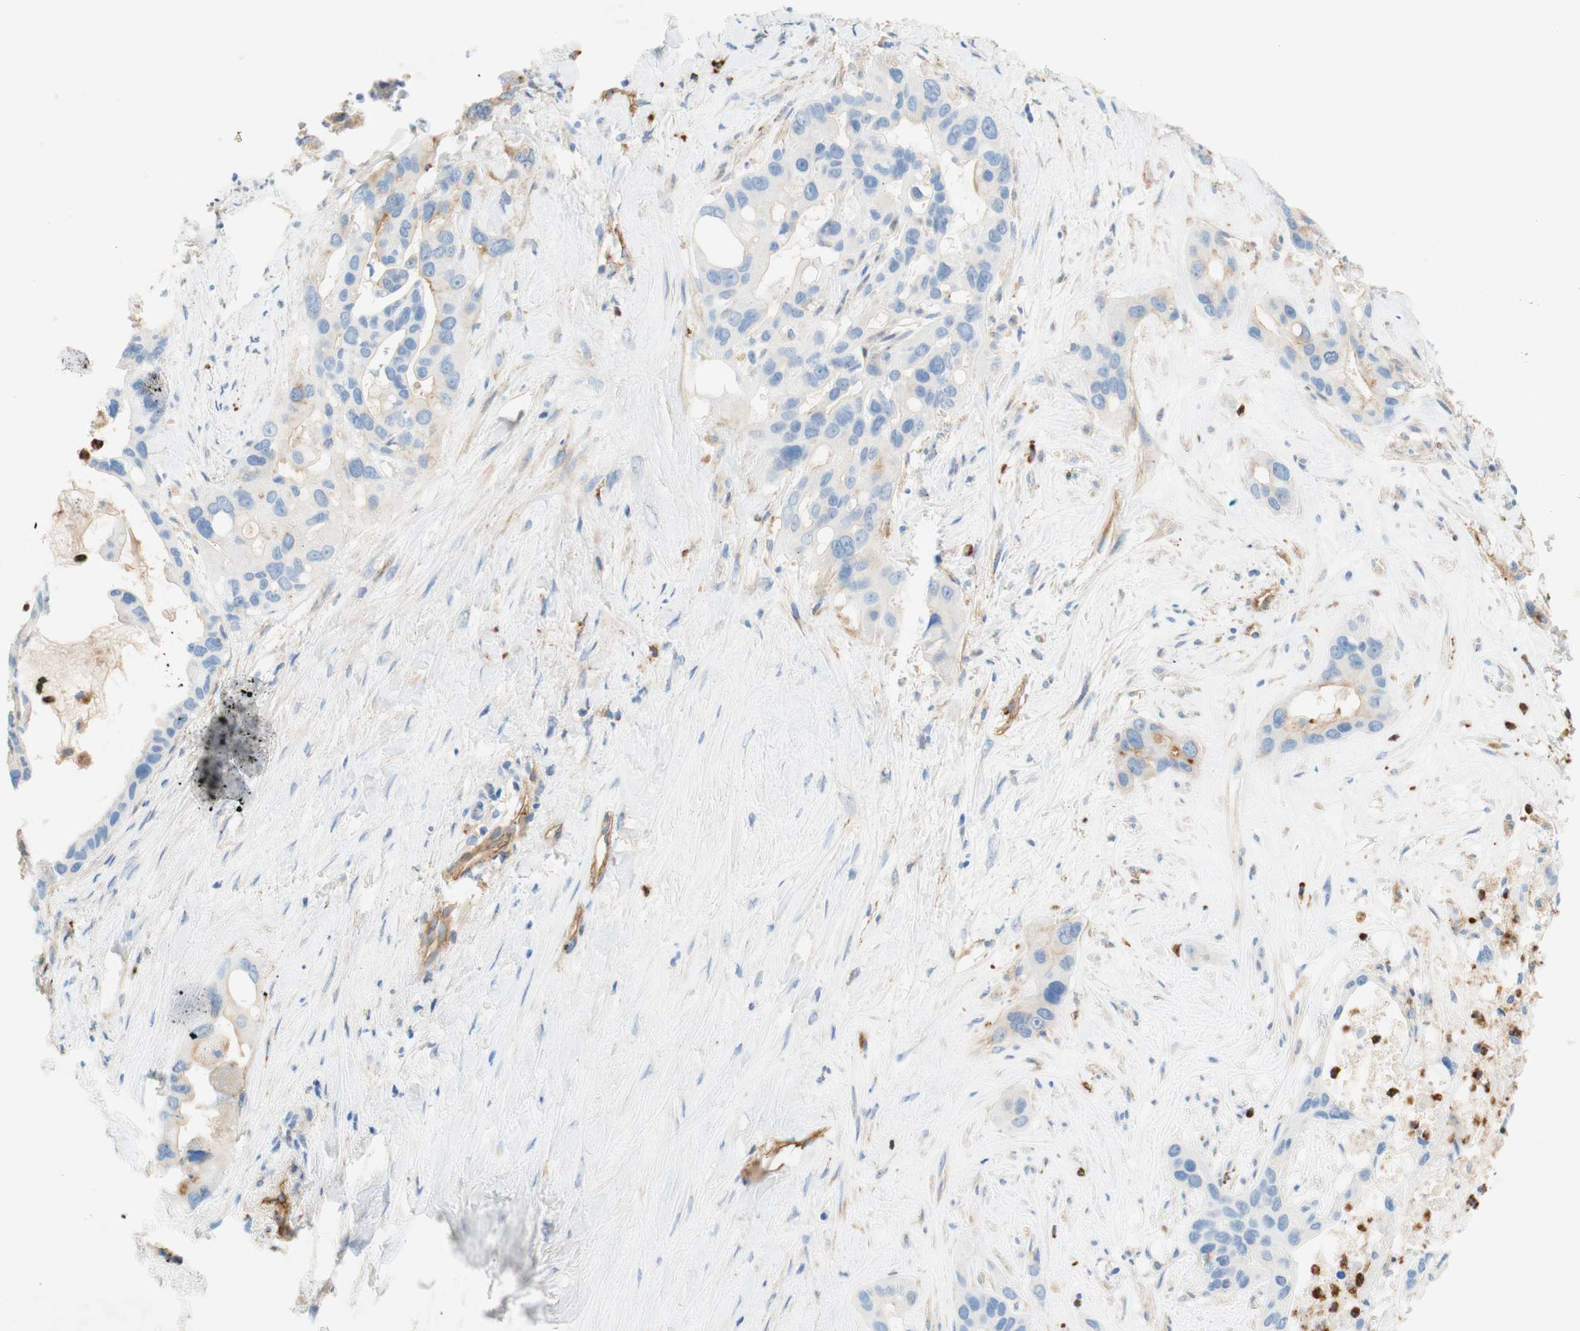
{"staining": {"intensity": "negative", "quantity": "none", "location": "none"}, "tissue": "liver cancer", "cell_type": "Tumor cells", "image_type": "cancer", "snomed": [{"axis": "morphology", "description": "Cholangiocarcinoma"}, {"axis": "topography", "description": "Liver"}], "caption": "Micrograph shows no significant protein positivity in tumor cells of liver cancer.", "gene": "STOM", "patient": {"sex": "female", "age": 65}}